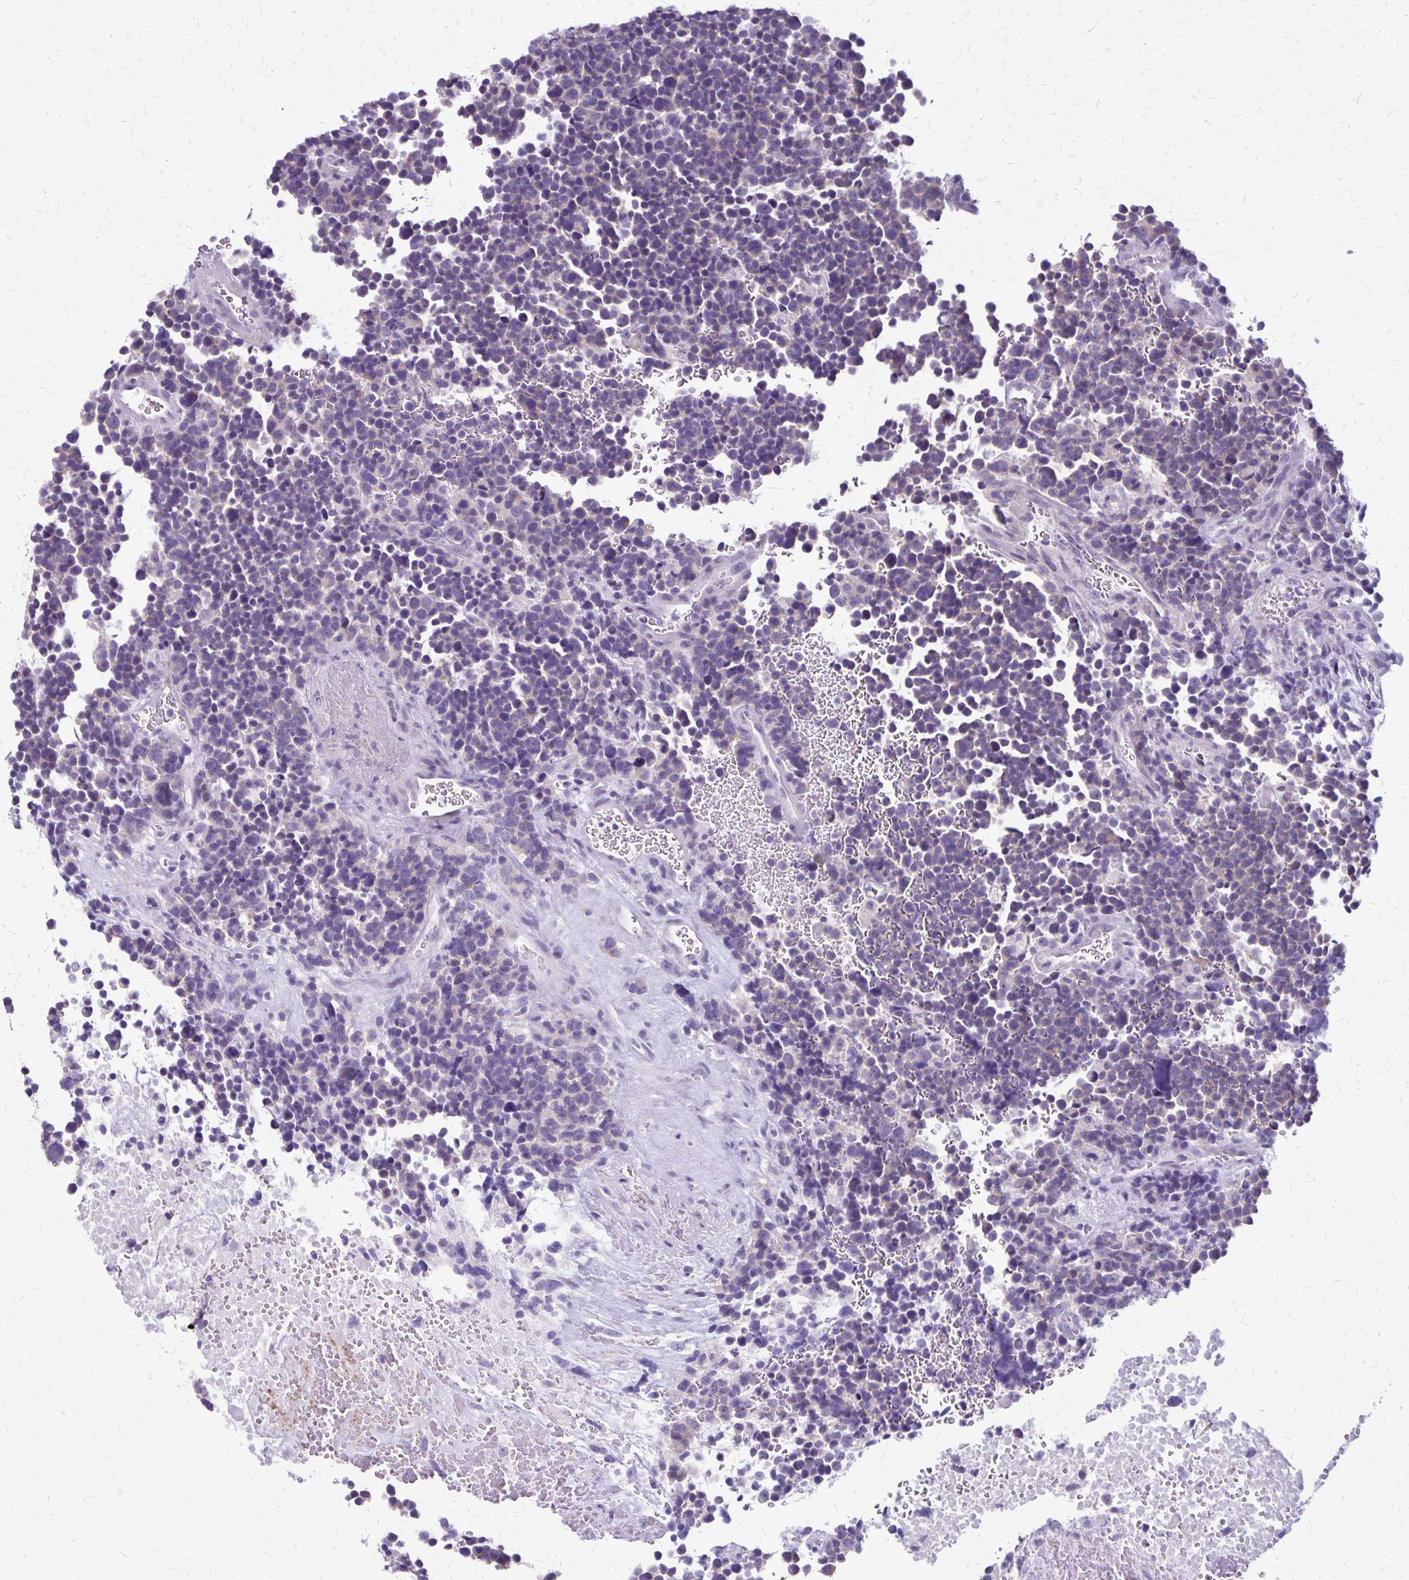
{"staining": {"intensity": "negative", "quantity": "none", "location": "none"}, "tissue": "glioma", "cell_type": "Tumor cells", "image_type": "cancer", "snomed": [{"axis": "morphology", "description": "Glioma, malignant, High grade"}, {"axis": "topography", "description": "Brain"}], "caption": "Tumor cells are negative for protein expression in human malignant high-grade glioma. Brightfield microscopy of immunohistochemistry (IHC) stained with DAB (brown) and hematoxylin (blue), captured at high magnification.", "gene": "PLXNB3", "patient": {"sex": "male", "age": 33}}